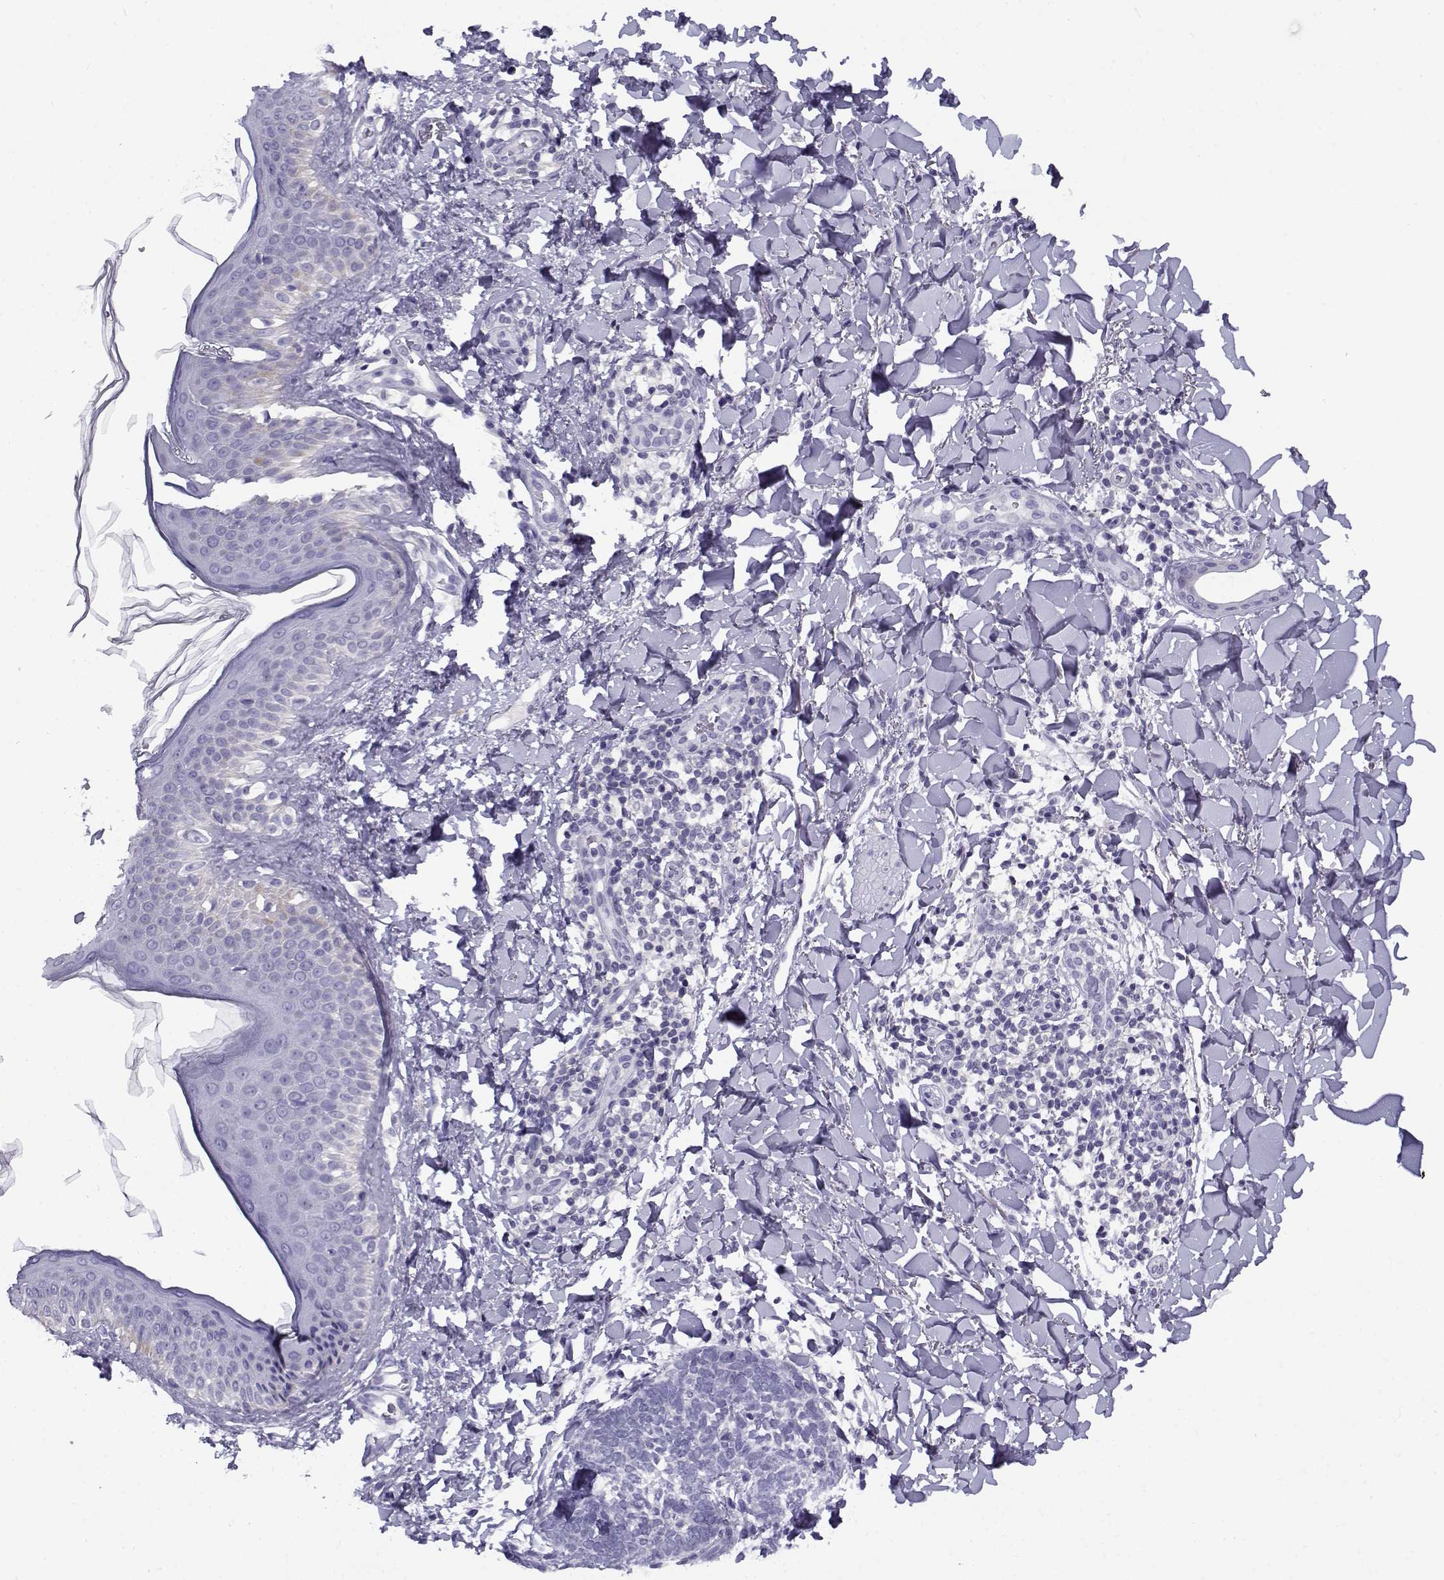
{"staining": {"intensity": "negative", "quantity": "none", "location": "none"}, "tissue": "skin cancer", "cell_type": "Tumor cells", "image_type": "cancer", "snomed": [{"axis": "morphology", "description": "Normal tissue, NOS"}, {"axis": "morphology", "description": "Basal cell carcinoma"}, {"axis": "topography", "description": "Skin"}], "caption": "Tumor cells are negative for brown protein staining in basal cell carcinoma (skin). (Brightfield microscopy of DAB immunohistochemistry (IHC) at high magnification).", "gene": "FAM166A", "patient": {"sex": "male", "age": 46}}